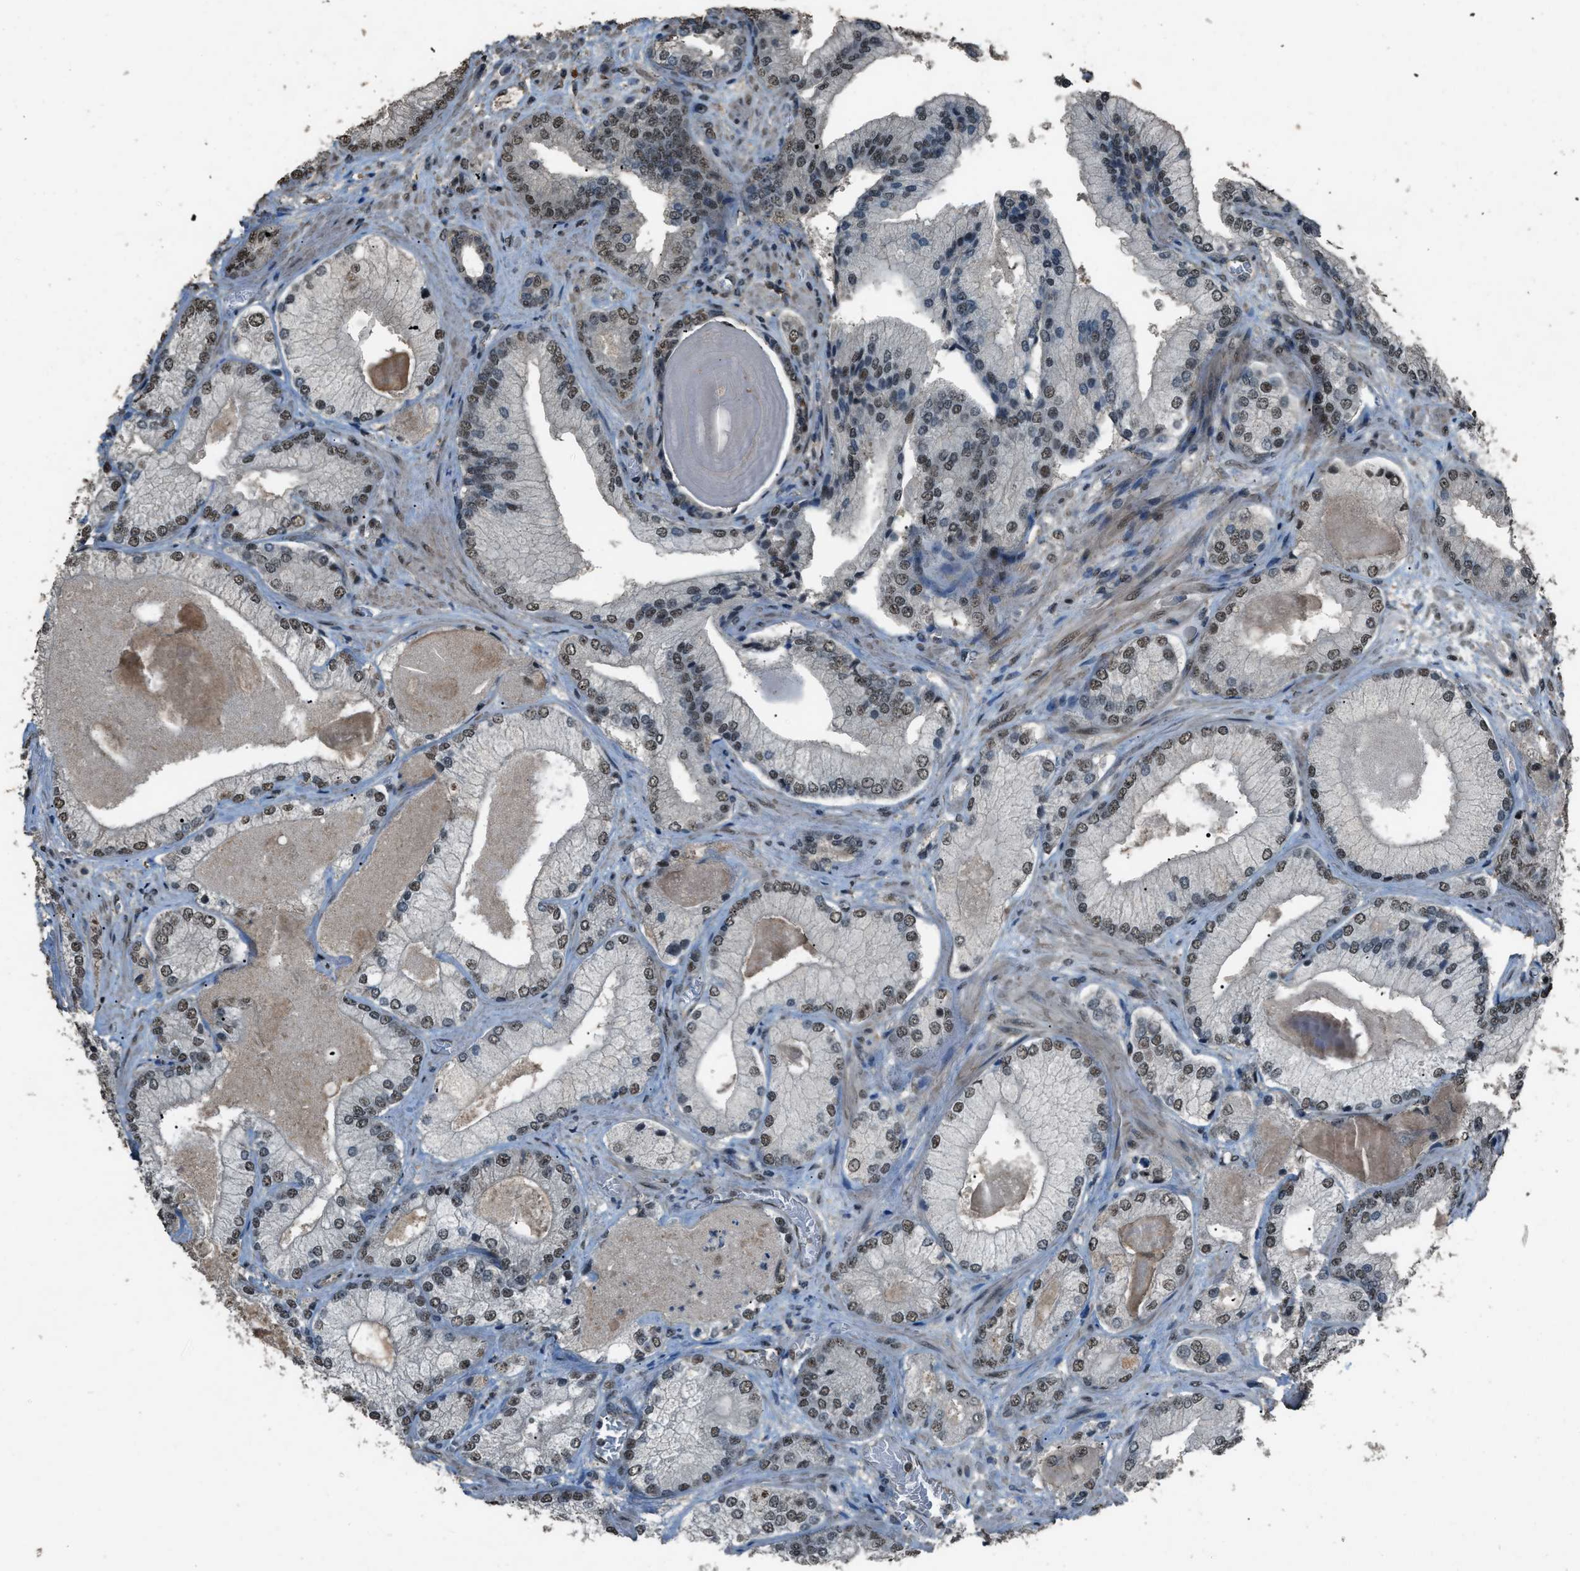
{"staining": {"intensity": "weak", "quantity": ">75%", "location": "nuclear"}, "tissue": "prostate cancer", "cell_type": "Tumor cells", "image_type": "cancer", "snomed": [{"axis": "morphology", "description": "Adenocarcinoma, Low grade"}, {"axis": "topography", "description": "Prostate"}], "caption": "Weak nuclear protein positivity is appreciated in approximately >75% of tumor cells in prostate cancer.", "gene": "SERTAD2", "patient": {"sex": "male", "age": 65}}